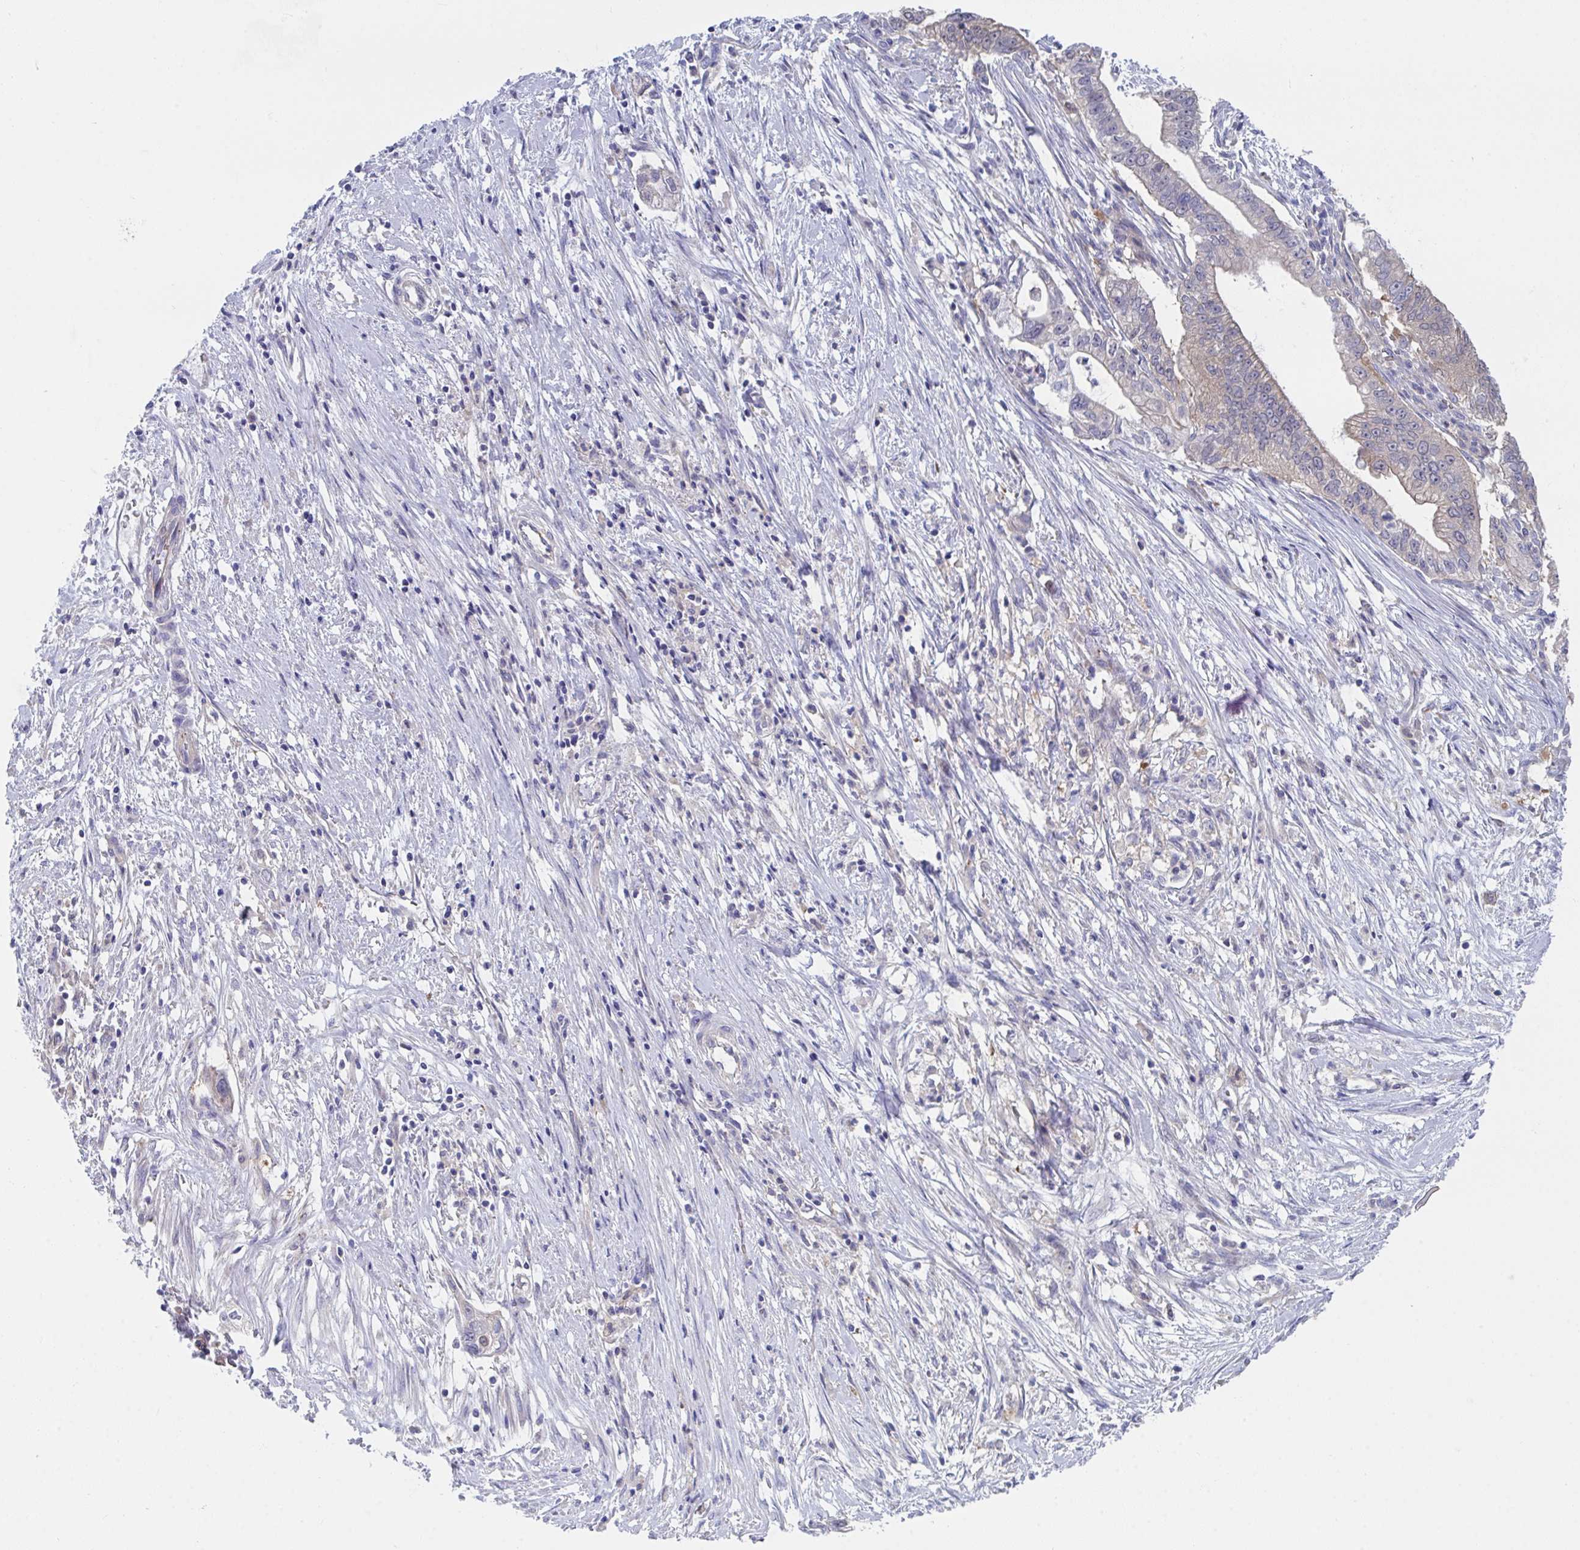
{"staining": {"intensity": "weak", "quantity": "<25%", "location": "cytoplasmic/membranous"}, "tissue": "pancreatic cancer", "cell_type": "Tumor cells", "image_type": "cancer", "snomed": [{"axis": "morphology", "description": "Adenocarcinoma, NOS"}, {"axis": "topography", "description": "Pancreas"}], "caption": "Tumor cells are negative for brown protein staining in pancreatic cancer. (Stains: DAB immunohistochemistry with hematoxylin counter stain, Microscopy: brightfield microscopy at high magnification).", "gene": "P2RX3", "patient": {"sex": "male", "age": 70}}